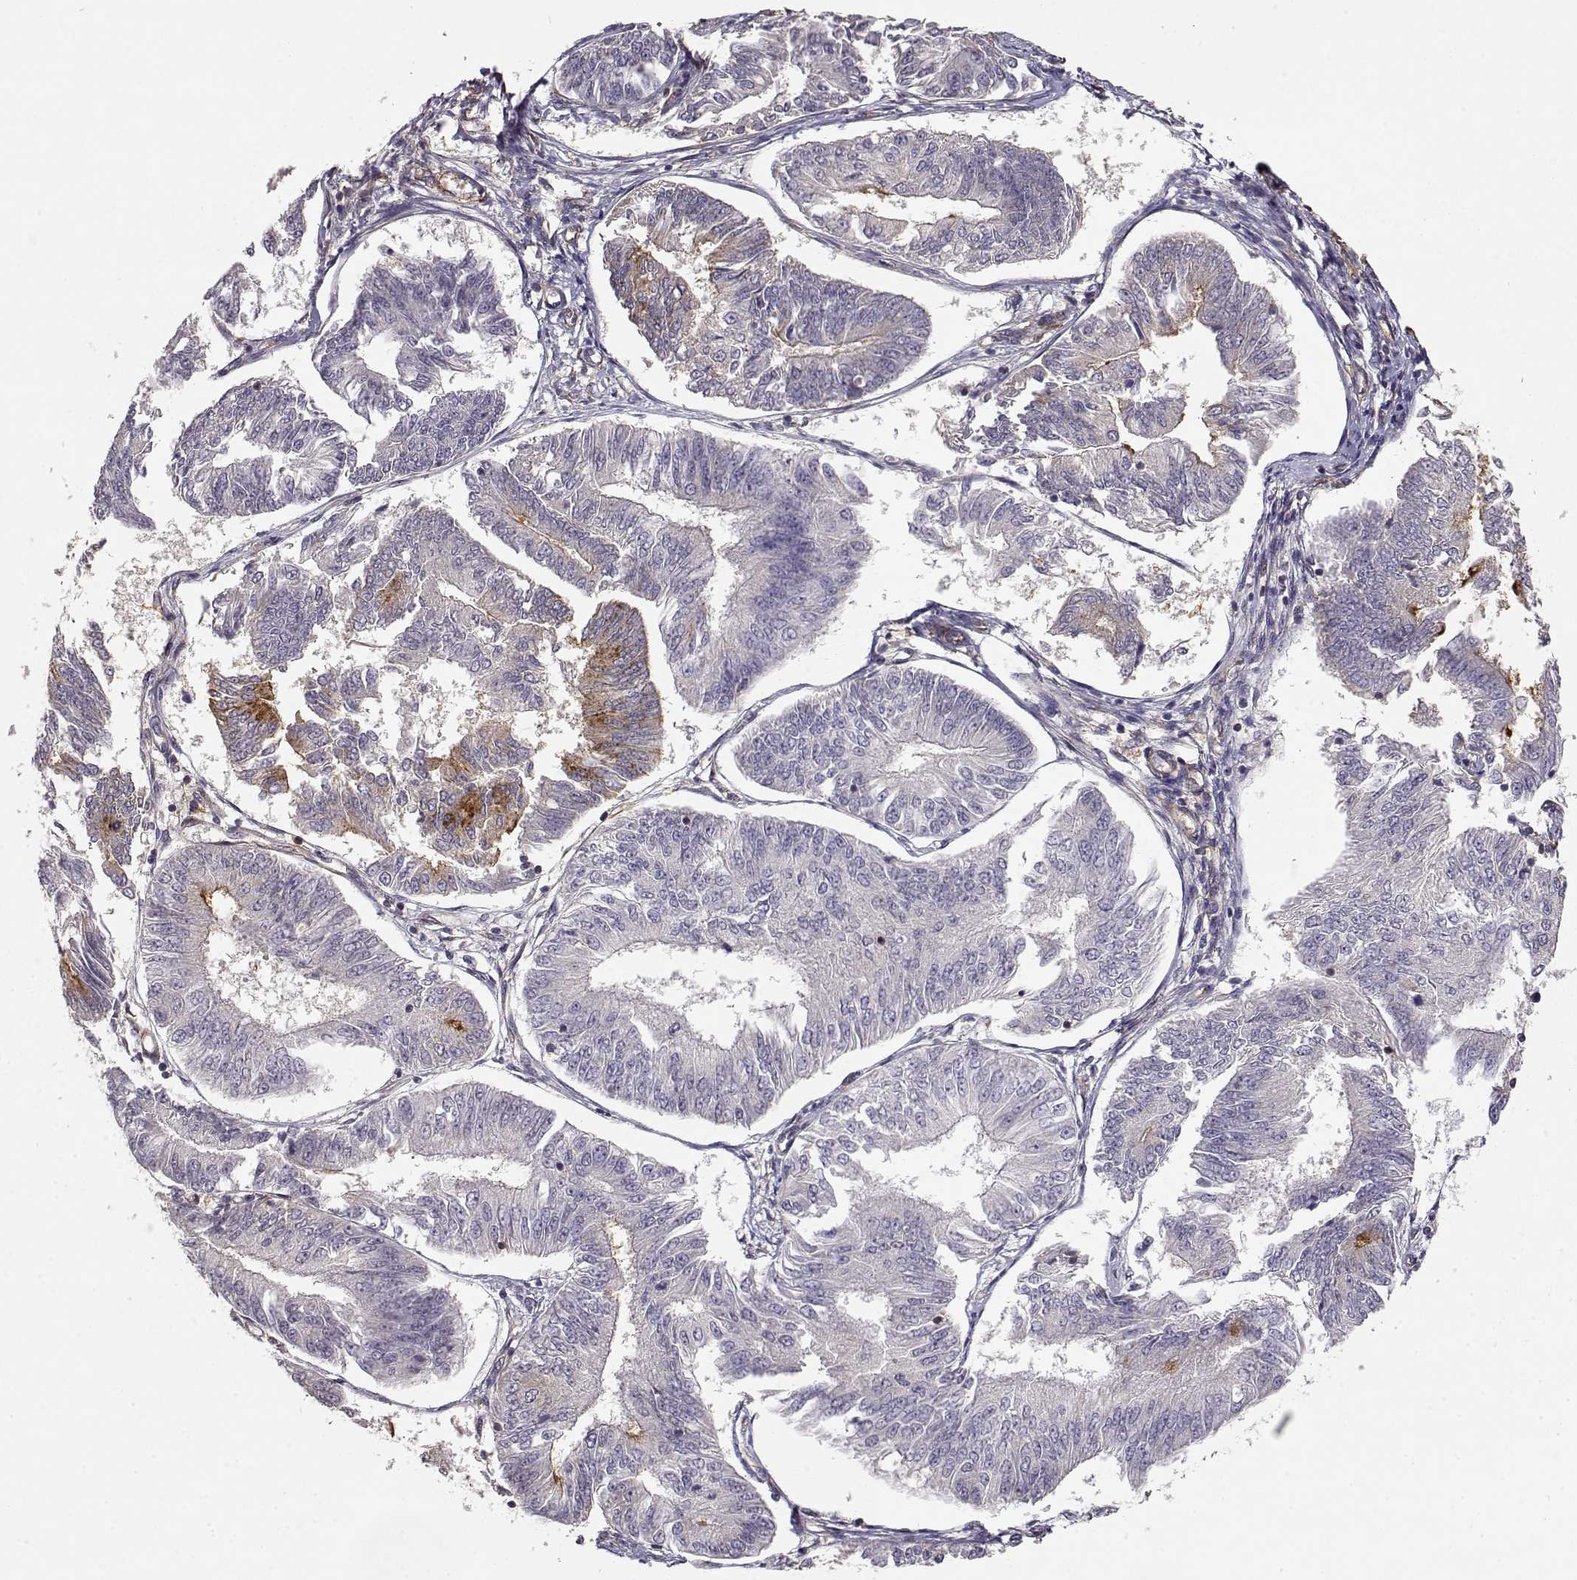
{"staining": {"intensity": "negative", "quantity": "none", "location": "none"}, "tissue": "endometrial cancer", "cell_type": "Tumor cells", "image_type": "cancer", "snomed": [{"axis": "morphology", "description": "Adenocarcinoma, NOS"}, {"axis": "topography", "description": "Endometrium"}], "caption": "A histopathology image of human endometrial cancer (adenocarcinoma) is negative for staining in tumor cells.", "gene": "IFITM1", "patient": {"sex": "female", "age": 58}}